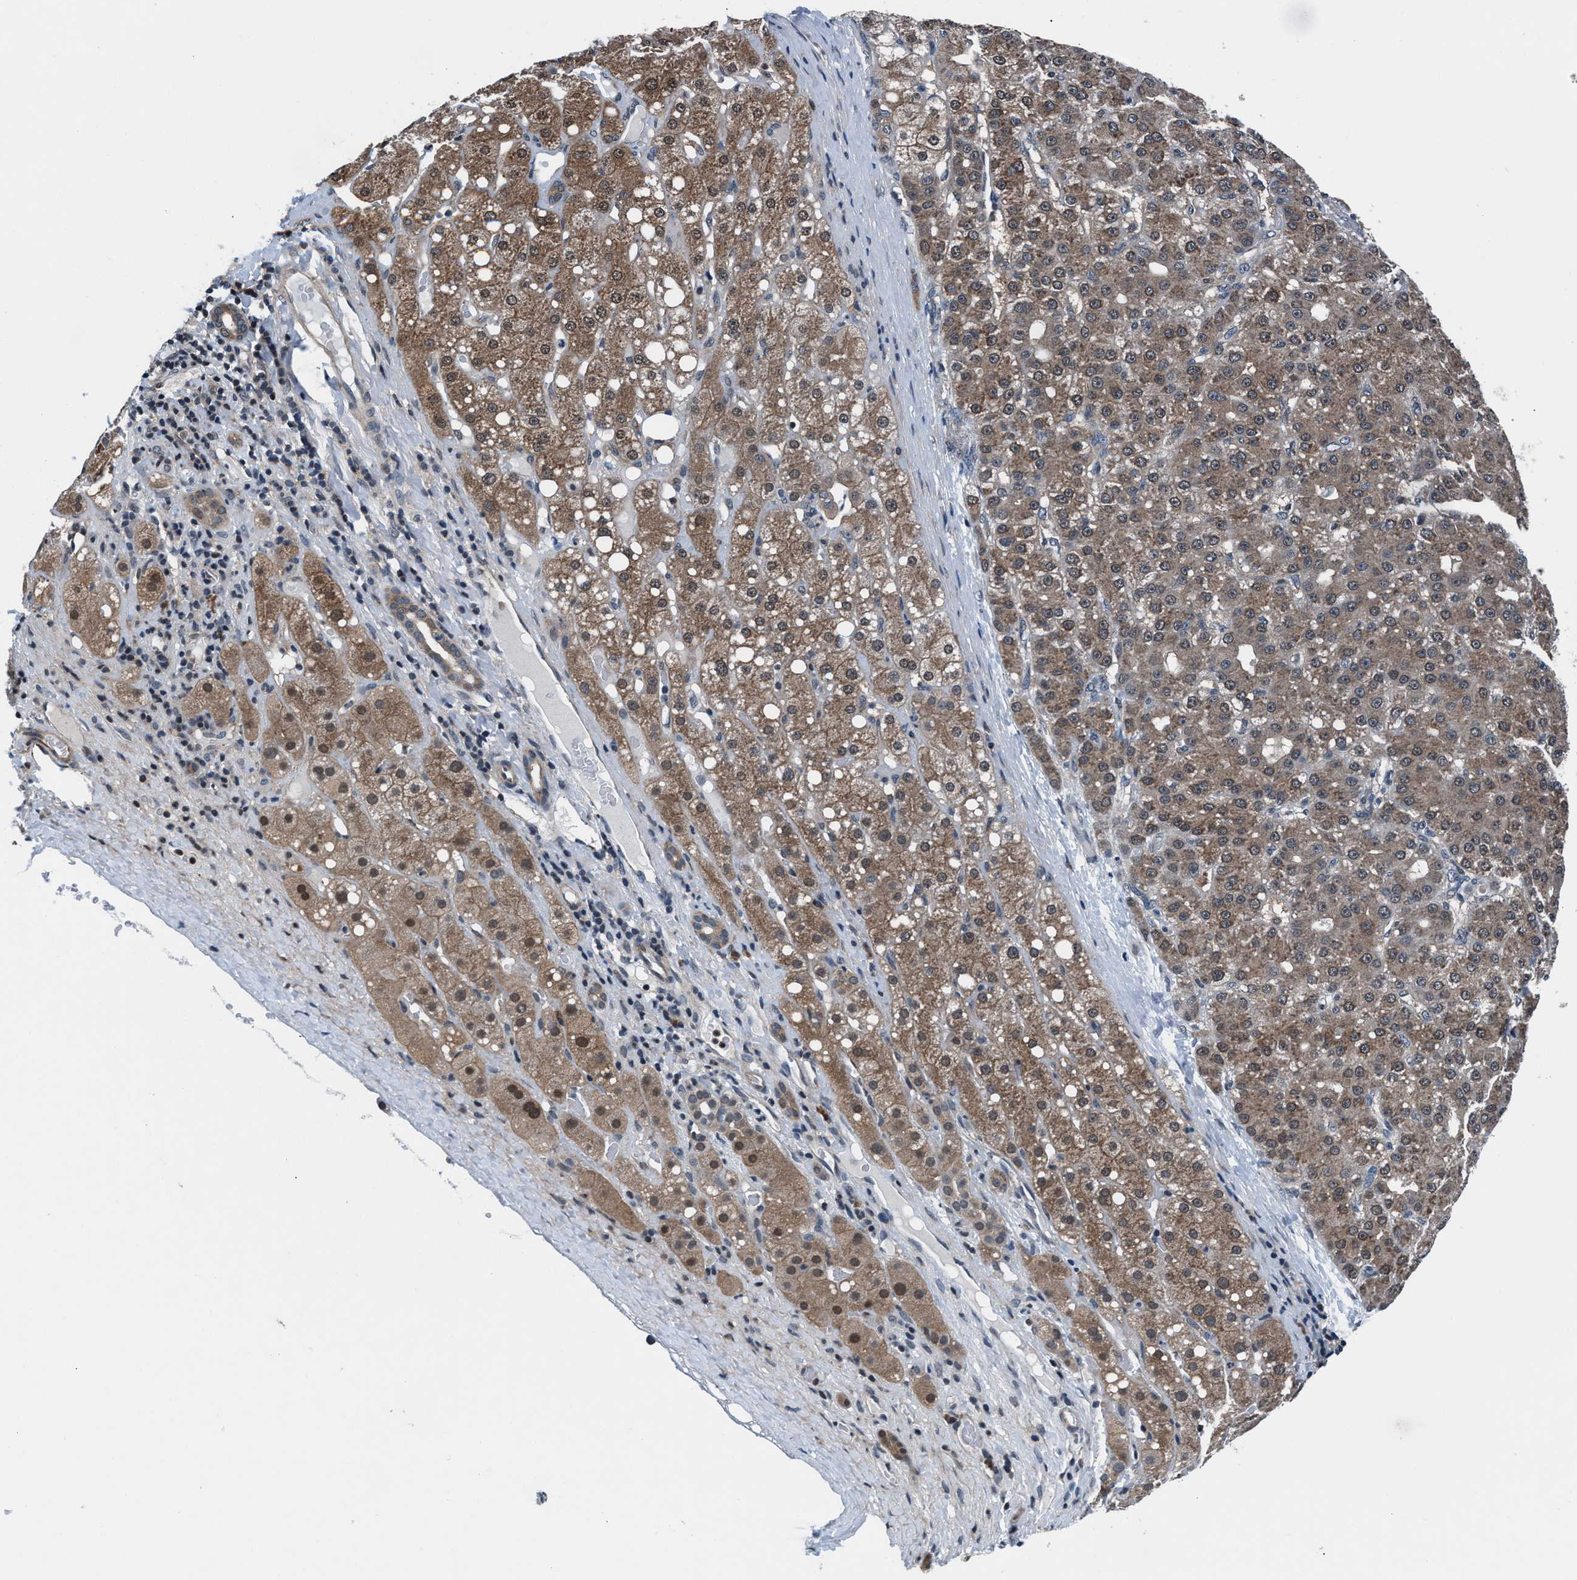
{"staining": {"intensity": "moderate", "quantity": ">75%", "location": "cytoplasmic/membranous,nuclear"}, "tissue": "liver cancer", "cell_type": "Tumor cells", "image_type": "cancer", "snomed": [{"axis": "morphology", "description": "Carcinoma, Hepatocellular, NOS"}, {"axis": "topography", "description": "Liver"}], "caption": "Human liver cancer (hepatocellular carcinoma) stained with a brown dye displays moderate cytoplasmic/membranous and nuclear positive expression in about >75% of tumor cells.", "gene": "PRPSAP2", "patient": {"sex": "male", "age": 67}}